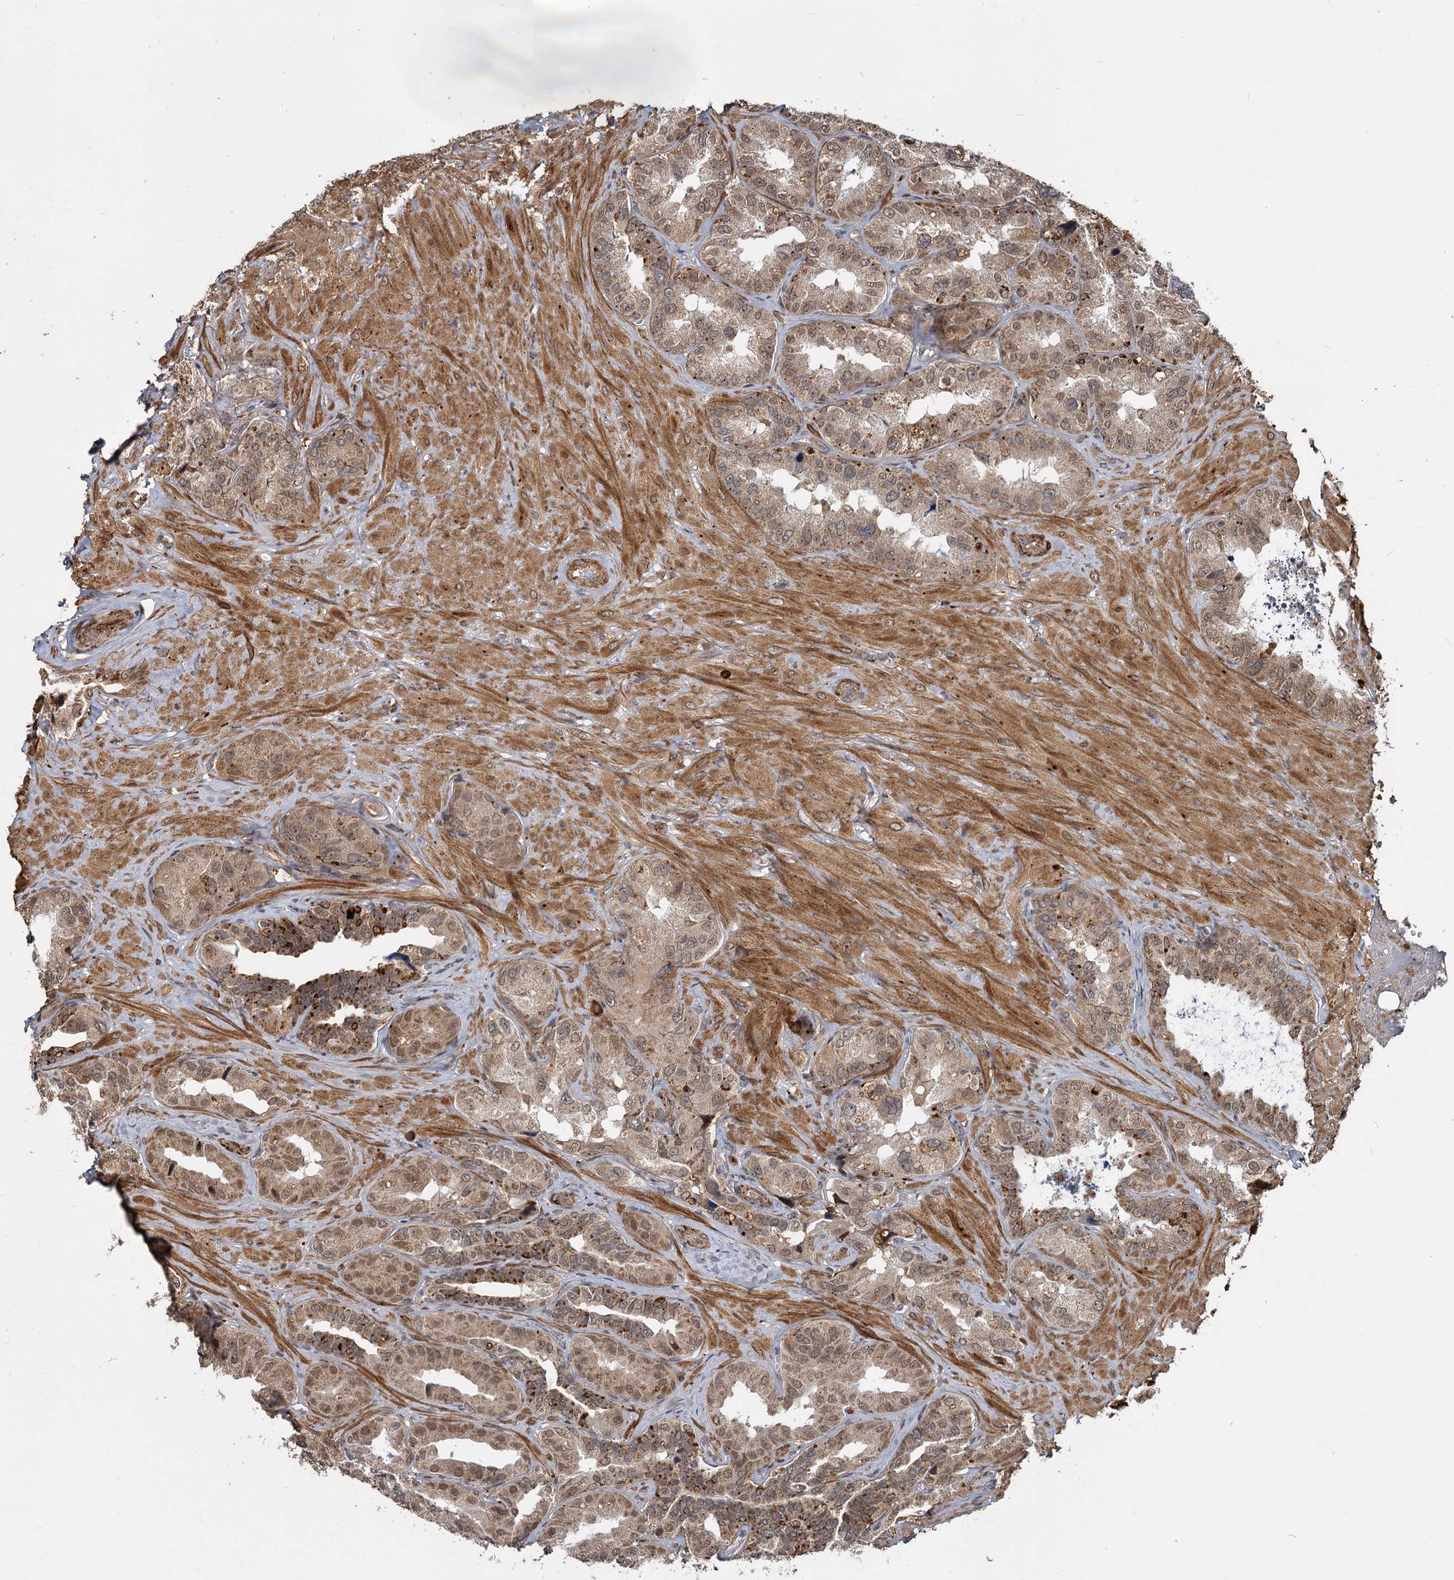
{"staining": {"intensity": "moderate", "quantity": "25%-75%", "location": "cytoplasmic/membranous,nuclear"}, "tissue": "seminal vesicle", "cell_type": "Glandular cells", "image_type": "normal", "snomed": [{"axis": "morphology", "description": "Normal tissue, NOS"}, {"axis": "topography", "description": "Seminal veicle"}, {"axis": "topography", "description": "Peripheral nerve tissue"}], "caption": "A brown stain highlights moderate cytoplasmic/membranous,nuclear expression of a protein in glandular cells of unremarkable seminal vesicle.", "gene": "TRIM23", "patient": {"sex": "male", "age": 67}}